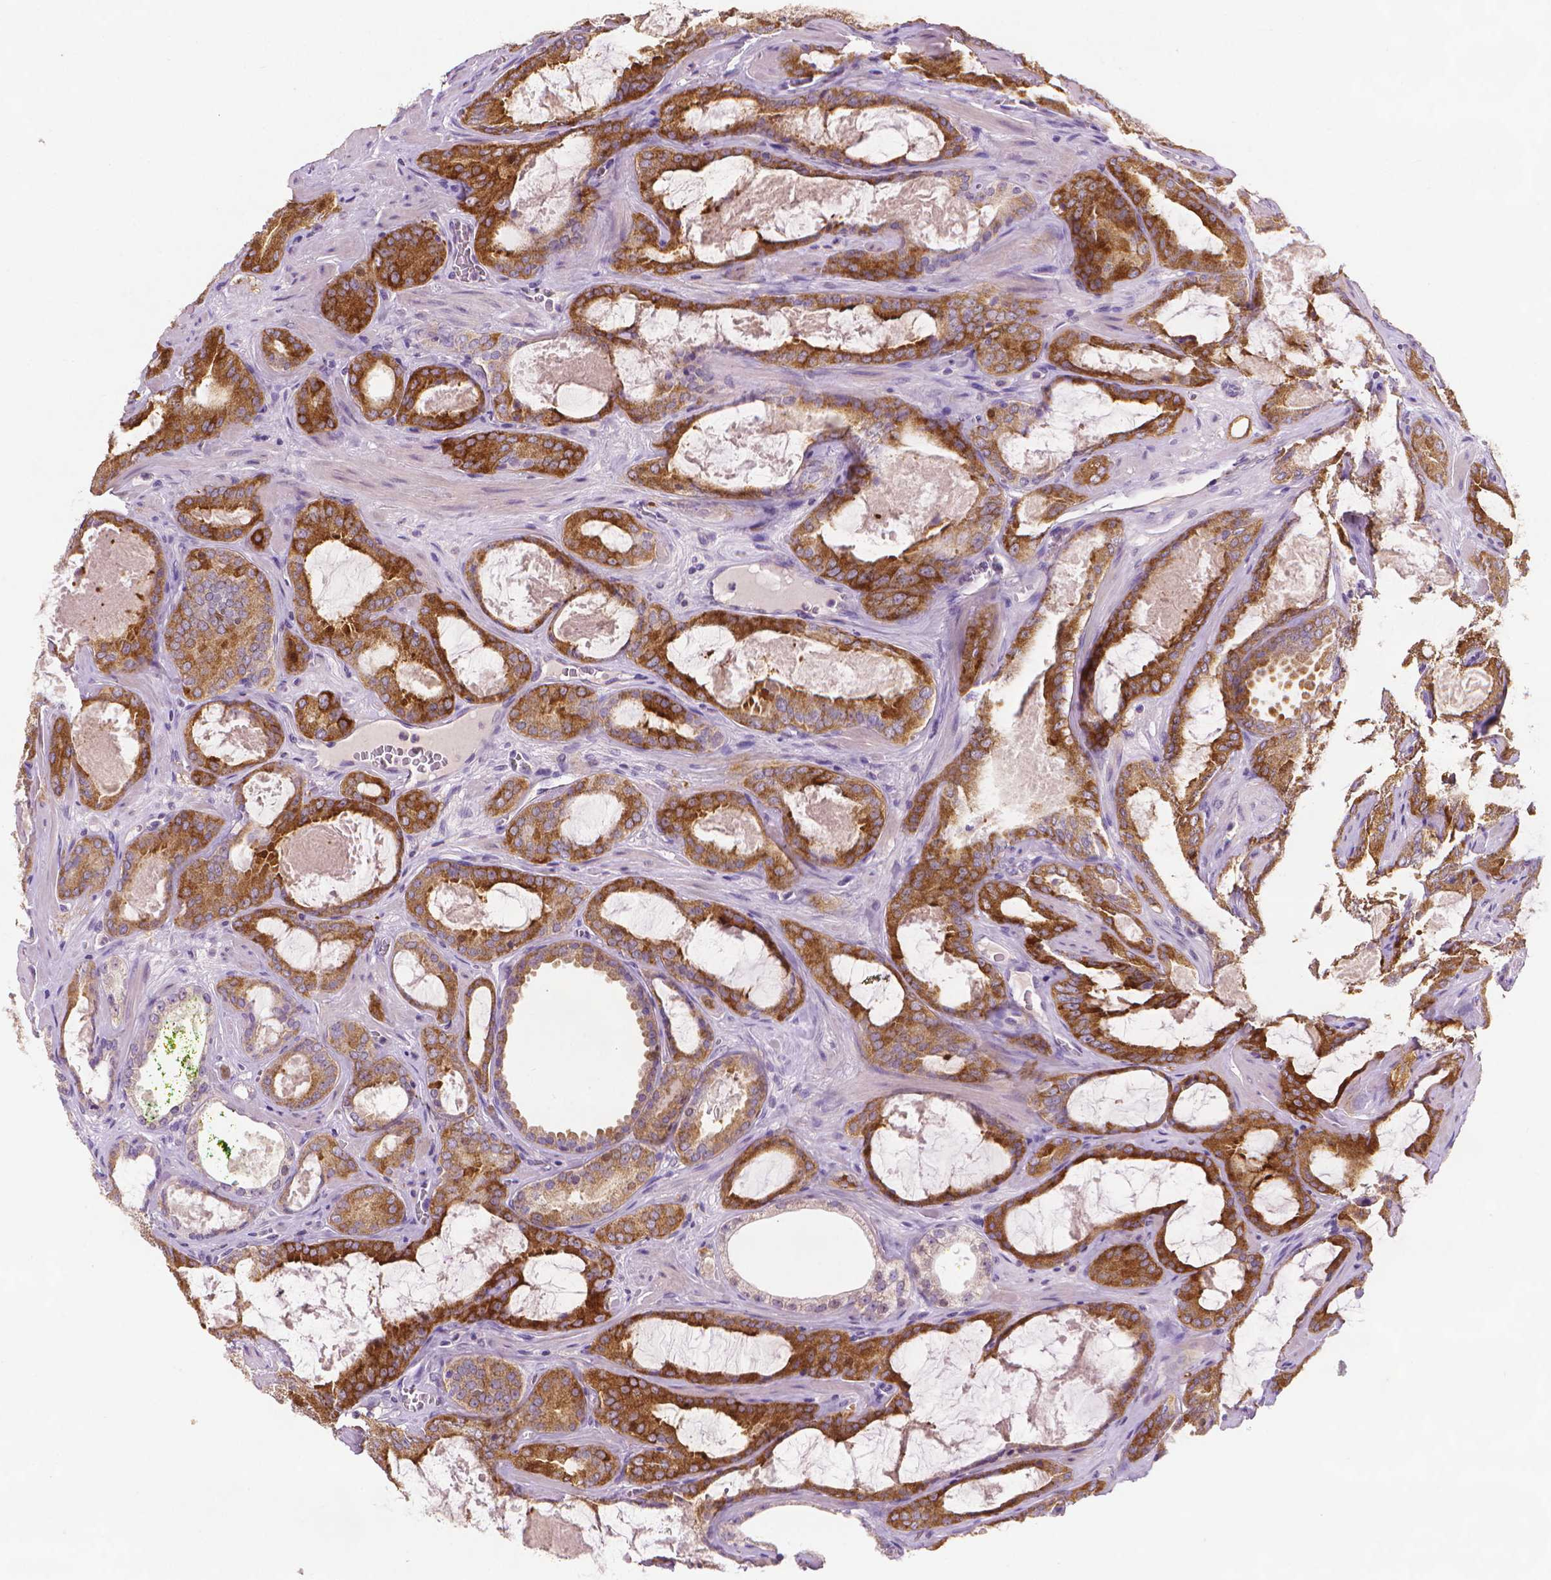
{"staining": {"intensity": "strong", "quantity": "25%-75%", "location": "cytoplasmic/membranous"}, "tissue": "prostate cancer", "cell_type": "Tumor cells", "image_type": "cancer", "snomed": [{"axis": "morphology", "description": "Adenocarcinoma, High grade"}, {"axis": "topography", "description": "Prostate"}], "caption": "Immunohistochemical staining of human high-grade adenocarcinoma (prostate) reveals high levels of strong cytoplasmic/membranous protein staining in about 25%-75% of tumor cells.", "gene": "FASN", "patient": {"sex": "male", "age": 63}}